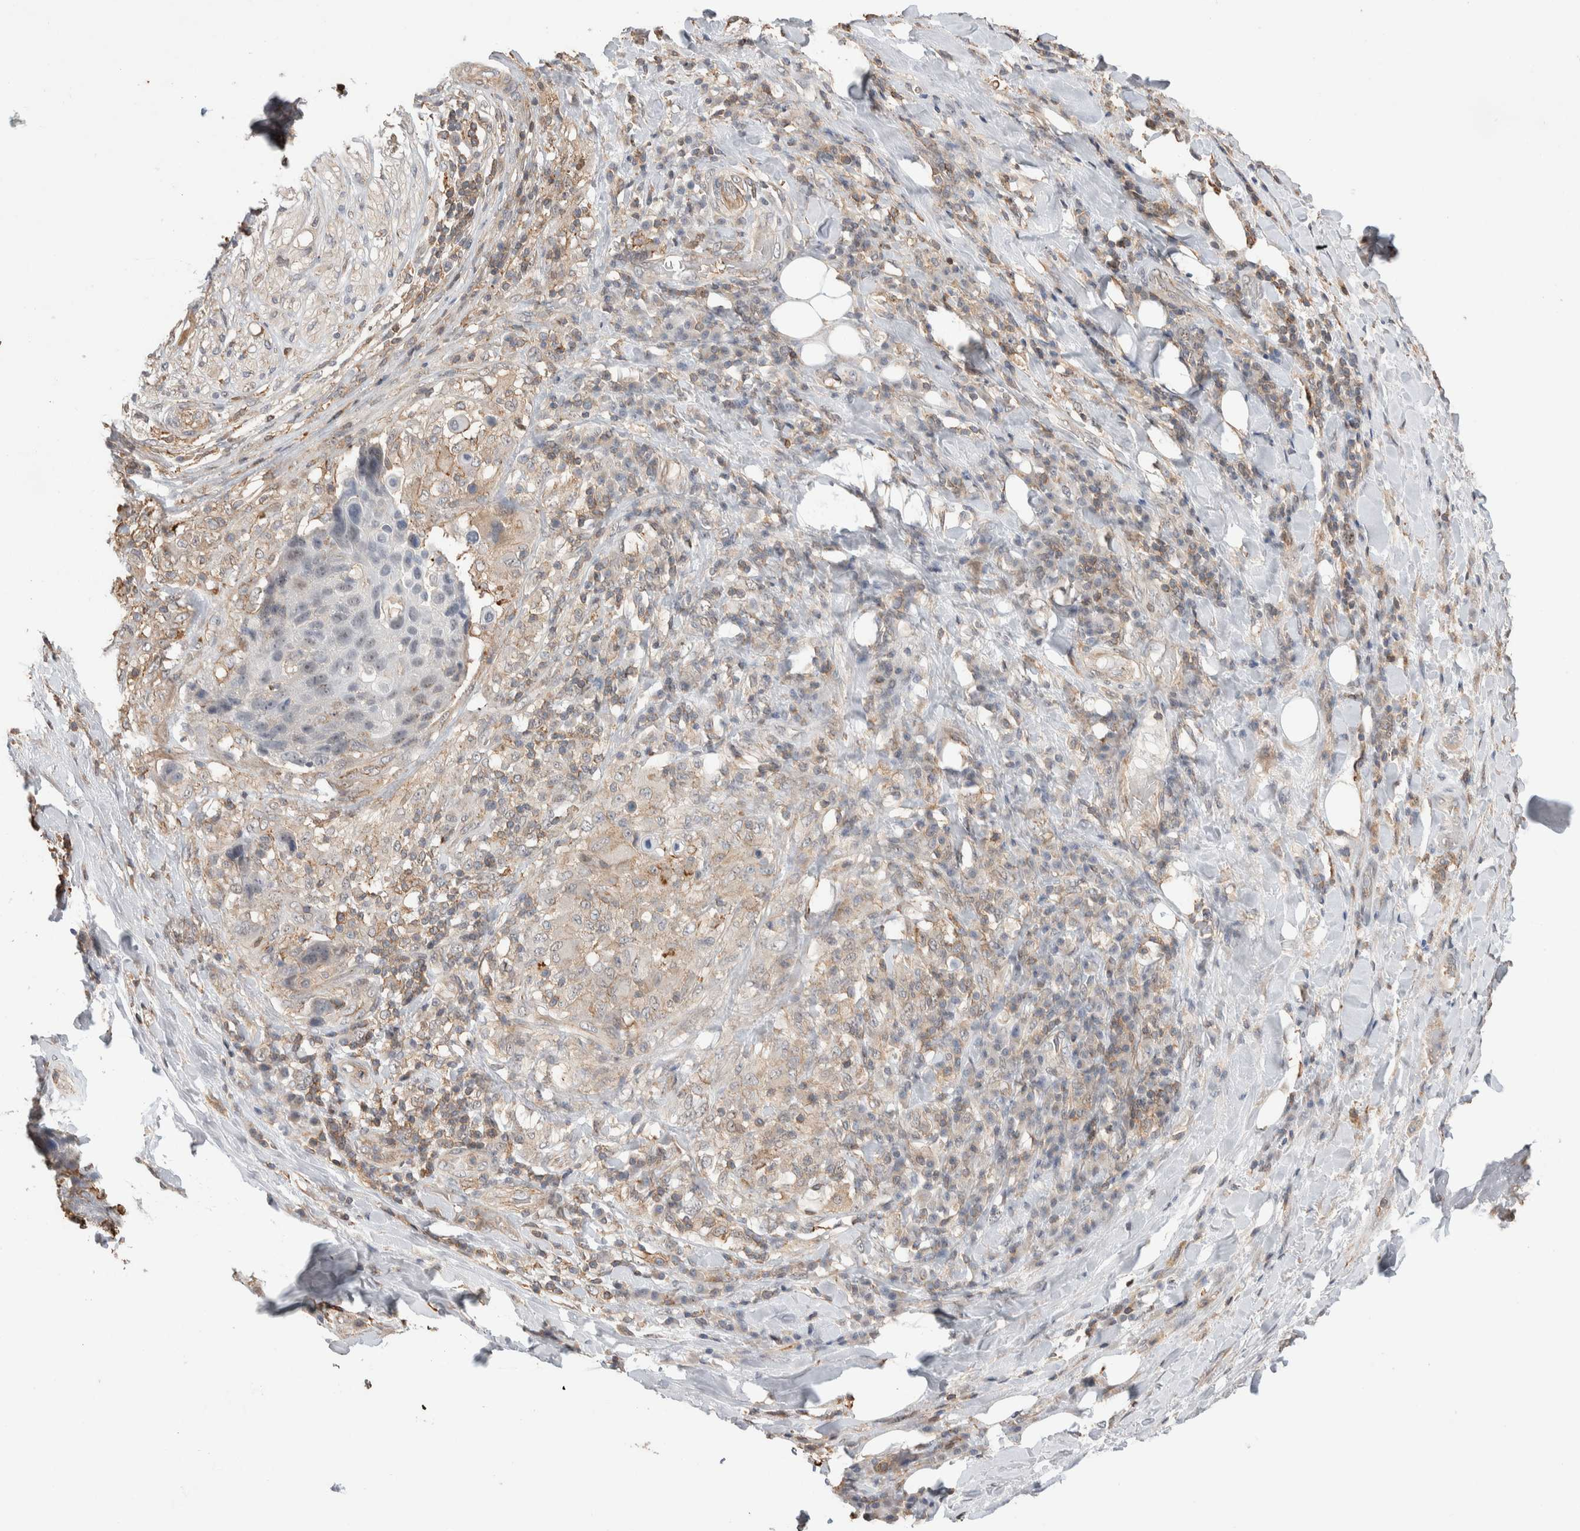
{"staining": {"intensity": "negative", "quantity": "none", "location": "none"}, "tissue": "lung cancer", "cell_type": "Tumor cells", "image_type": "cancer", "snomed": [{"axis": "morphology", "description": "Squamous cell carcinoma, NOS"}, {"axis": "topography", "description": "Lung"}], "caption": "Immunohistochemistry image of human lung cancer (squamous cell carcinoma) stained for a protein (brown), which displays no positivity in tumor cells.", "gene": "ZNF704", "patient": {"sex": "male", "age": 66}}